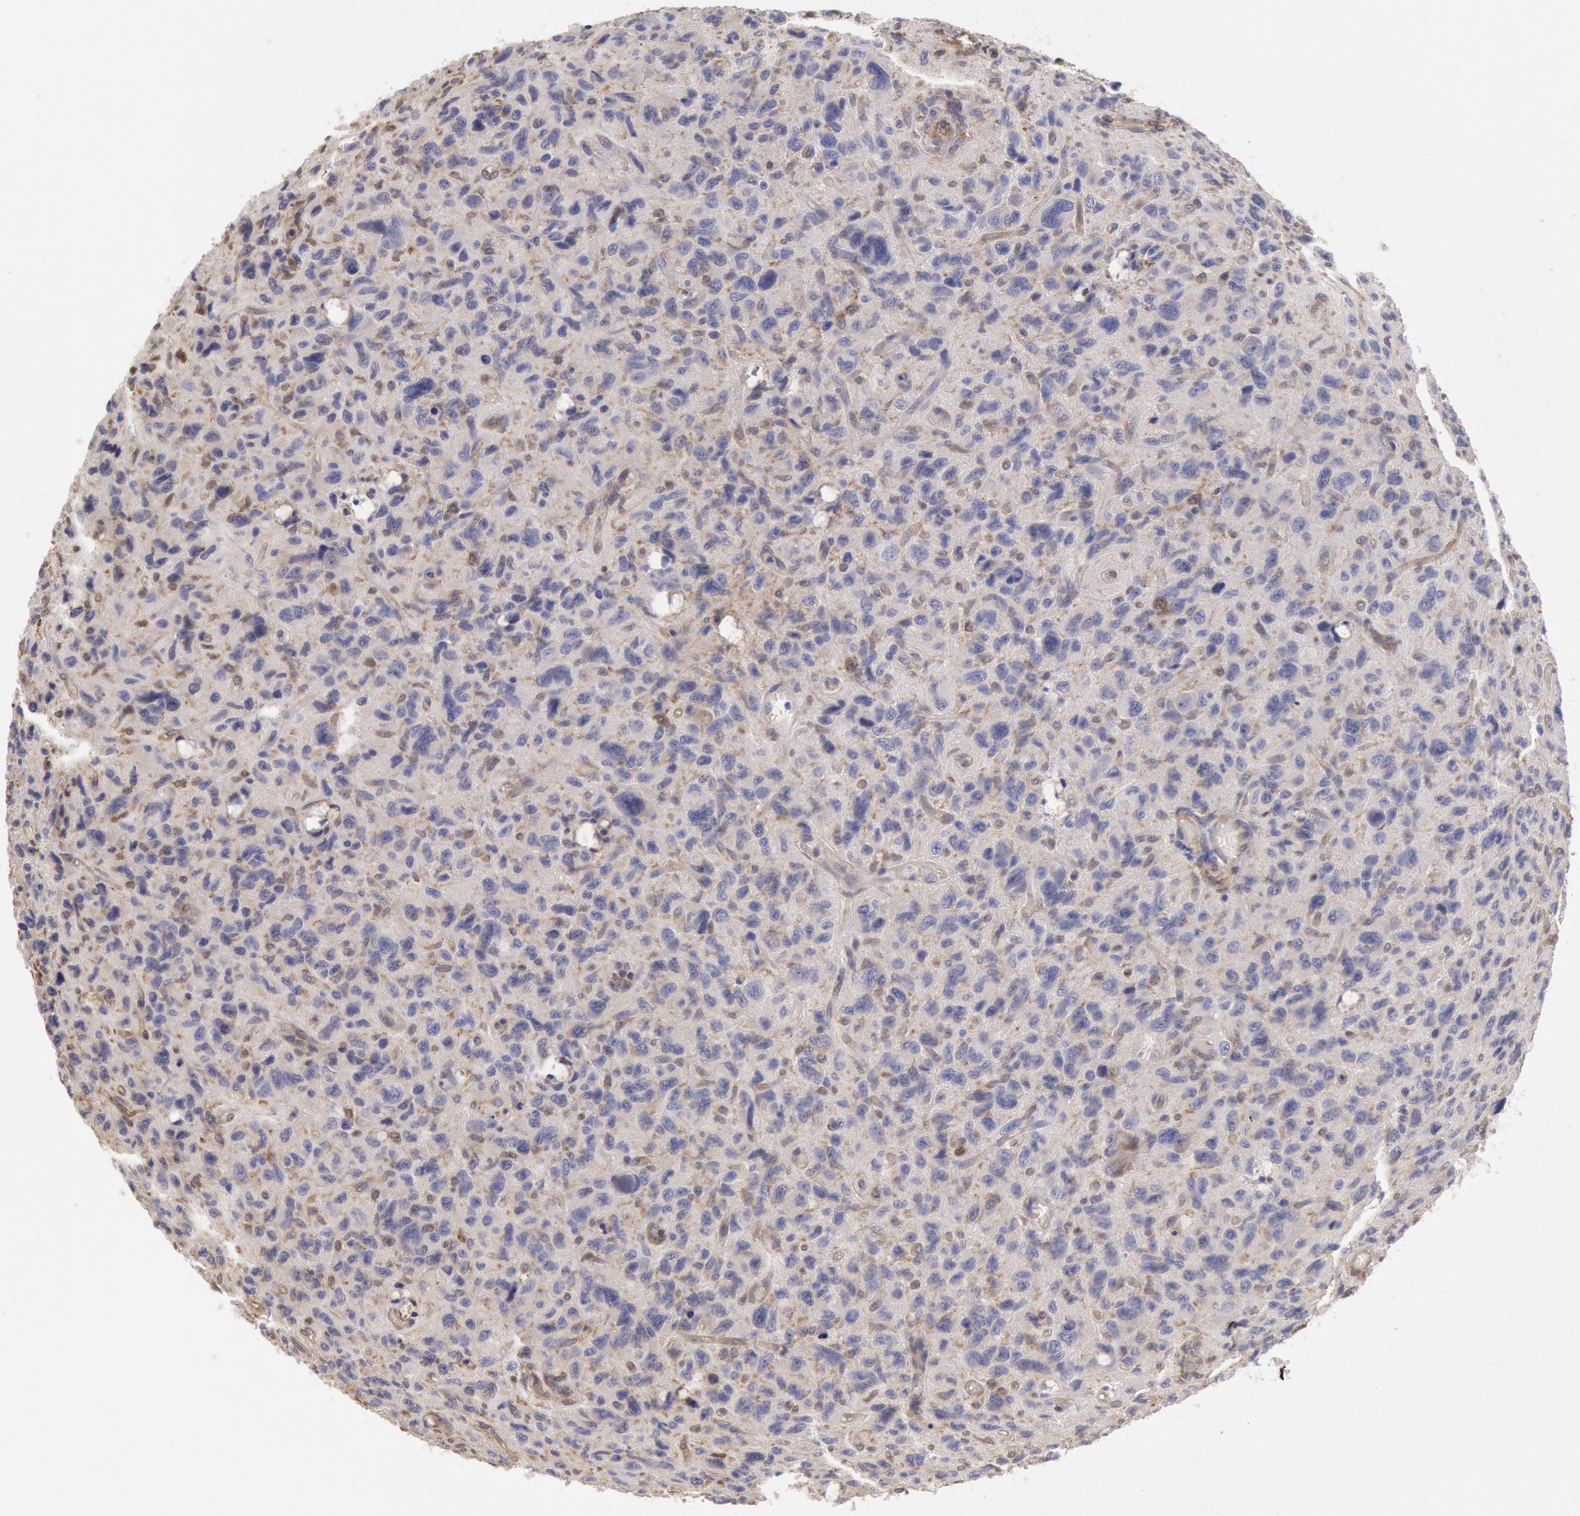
{"staining": {"intensity": "weak", "quantity": "<25%", "location": "cytoplasmic/membranous"}, "tissue": "glioma", "cell_type": "Tumor cells", "image_type": "cancer", "snomed": [{"axis": "morphology", "description": "Glioma, malignant, High grade"}, {"axis": "topography", "description": "Brain"}], "caption": "Immunohistochemistry image of human malignant glioma (high-grade) stained for a protein (brown), which reveals no staining in tumor cells.", "gene": "CCDC50", "patient": {"sex": "female", "age": 60}}